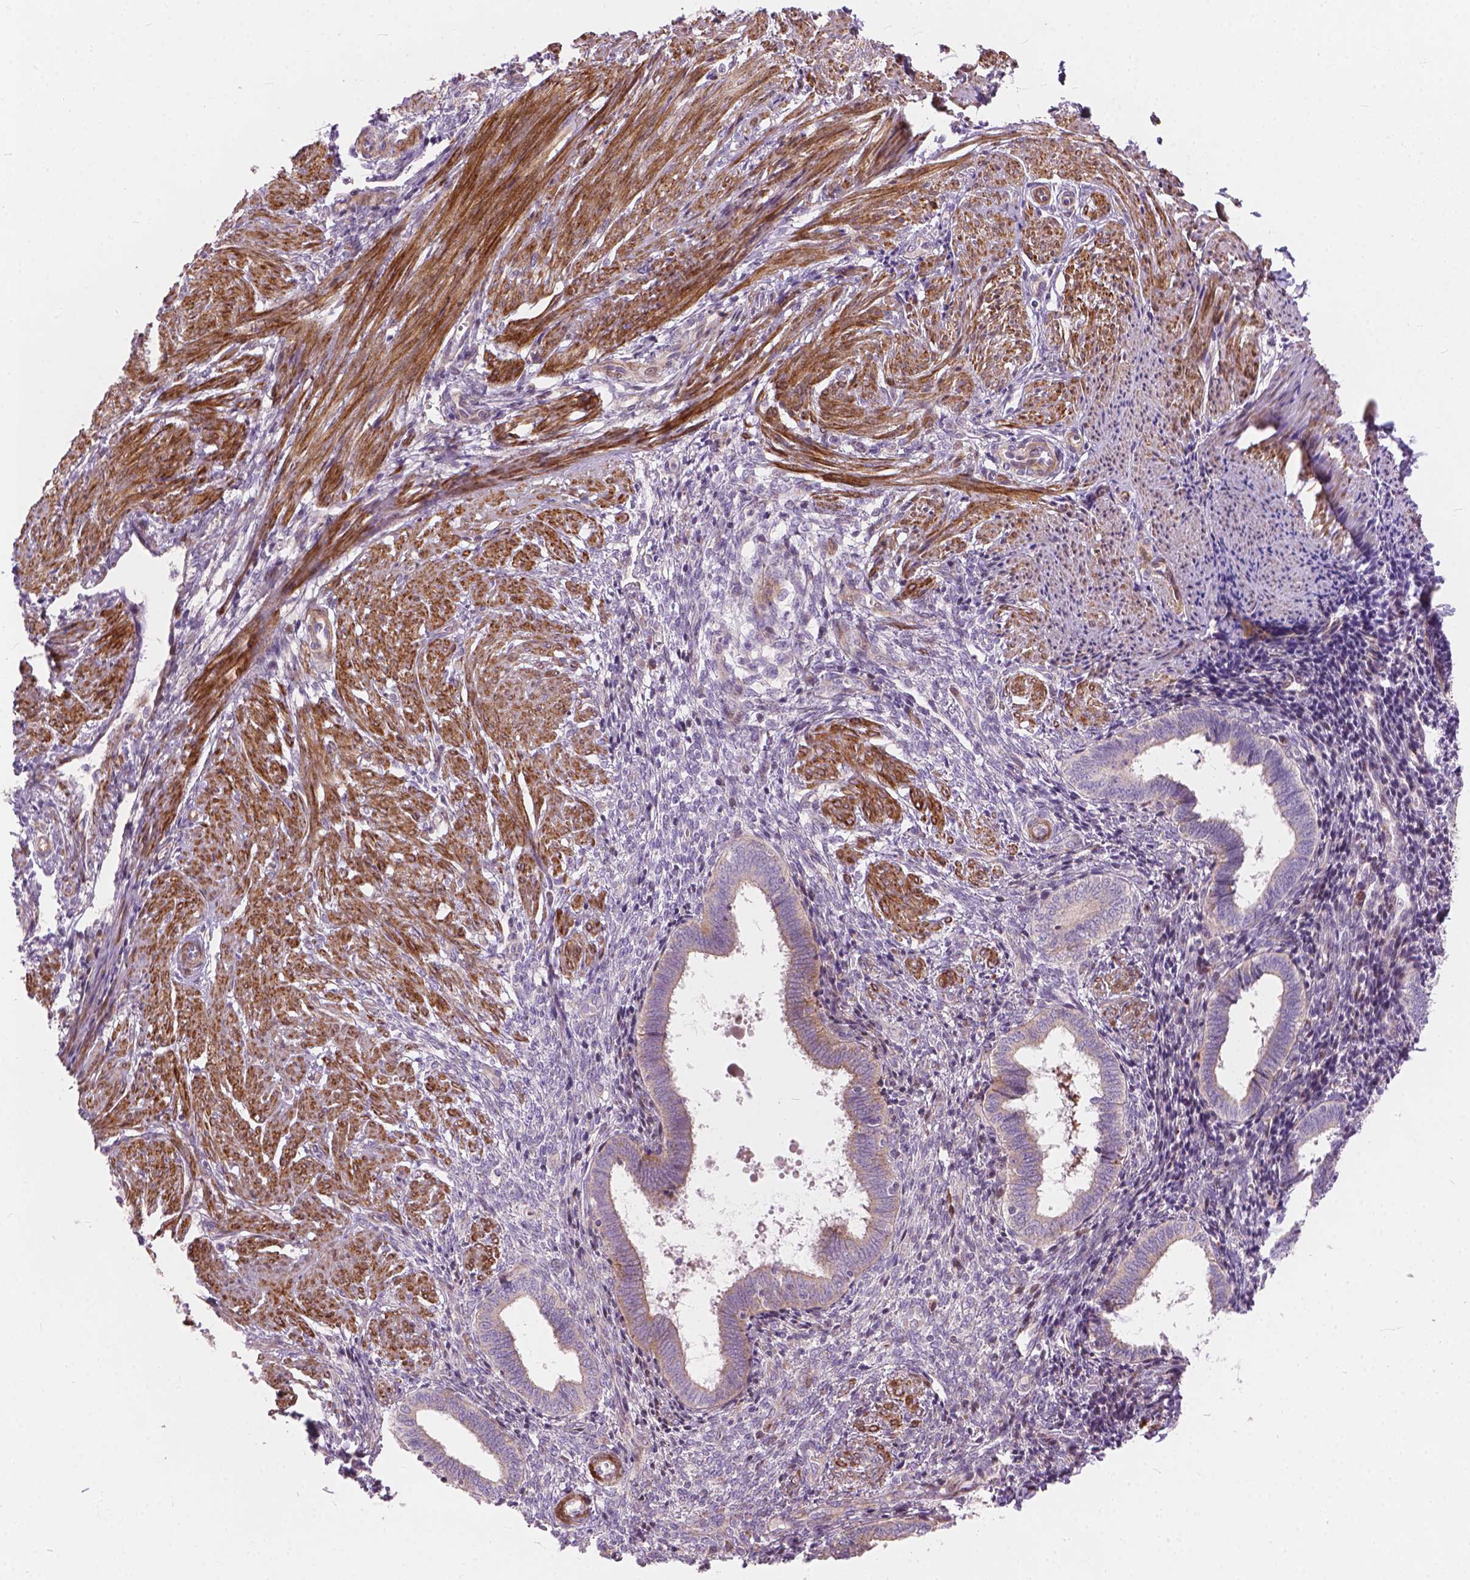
{"staining": {"intensity": "negative", "quantity": "none", "location": "none"}, "tissue": "endometrium", "cell_type": "Cells in endometrial stroma", "image_type": "normal", "snomed": [{"axis": "morphology", "description": "Normal tissue, NOS"}, {"axis": "topography", "description": "Endometrium"}], "caption": "IHC histopathology image of unremarkable endometrium: human endometrium stained with DAB (3,3'-diaminobenzidine) displays no significant protein expression in cells in endometrial stroma. (Brightfield microscopy of DAB (3,3'-diaminobenzidine) immunohistochemistry (IHC) at high magnification).", "gene": "MORN1", "patient": {"sex": "female", "age": 42}}